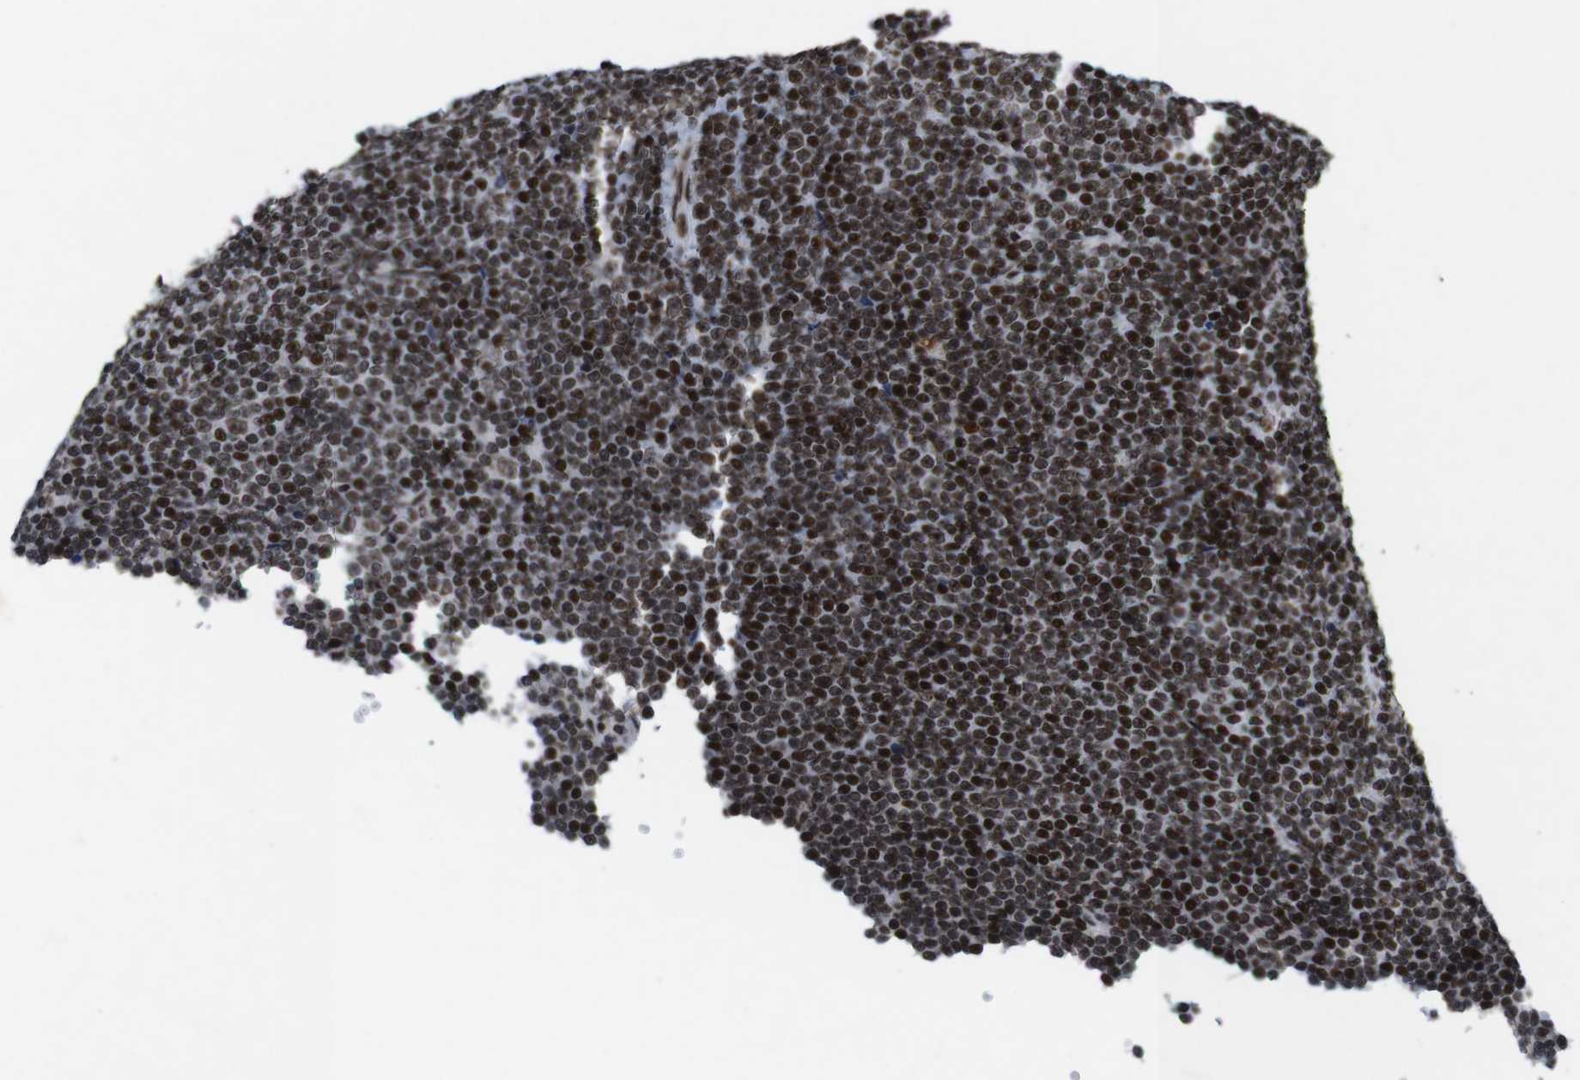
{"staining": {"intensity": "strong", "quantity": ">75%", "location": "nuclear"}, "tissue": "lymphoma", "cell_type": "Tumor cells", "image_type": "cancer", "snomed": [{"axis": "morphology", "description": "Malignant lymphoma, non-Hodgkin's type, Low grade"}, {"axis": "topography", "description": "Lymph node"}], "caption": "Immunohistochemistry (IHC) micrograph of lymphoma stained for a protein (brown), which displays high levels of strong nuclear expression in about >75% of tumor cells.", "gene": "MAGEH1", "patient": {"sex": "female", "age": 67}}